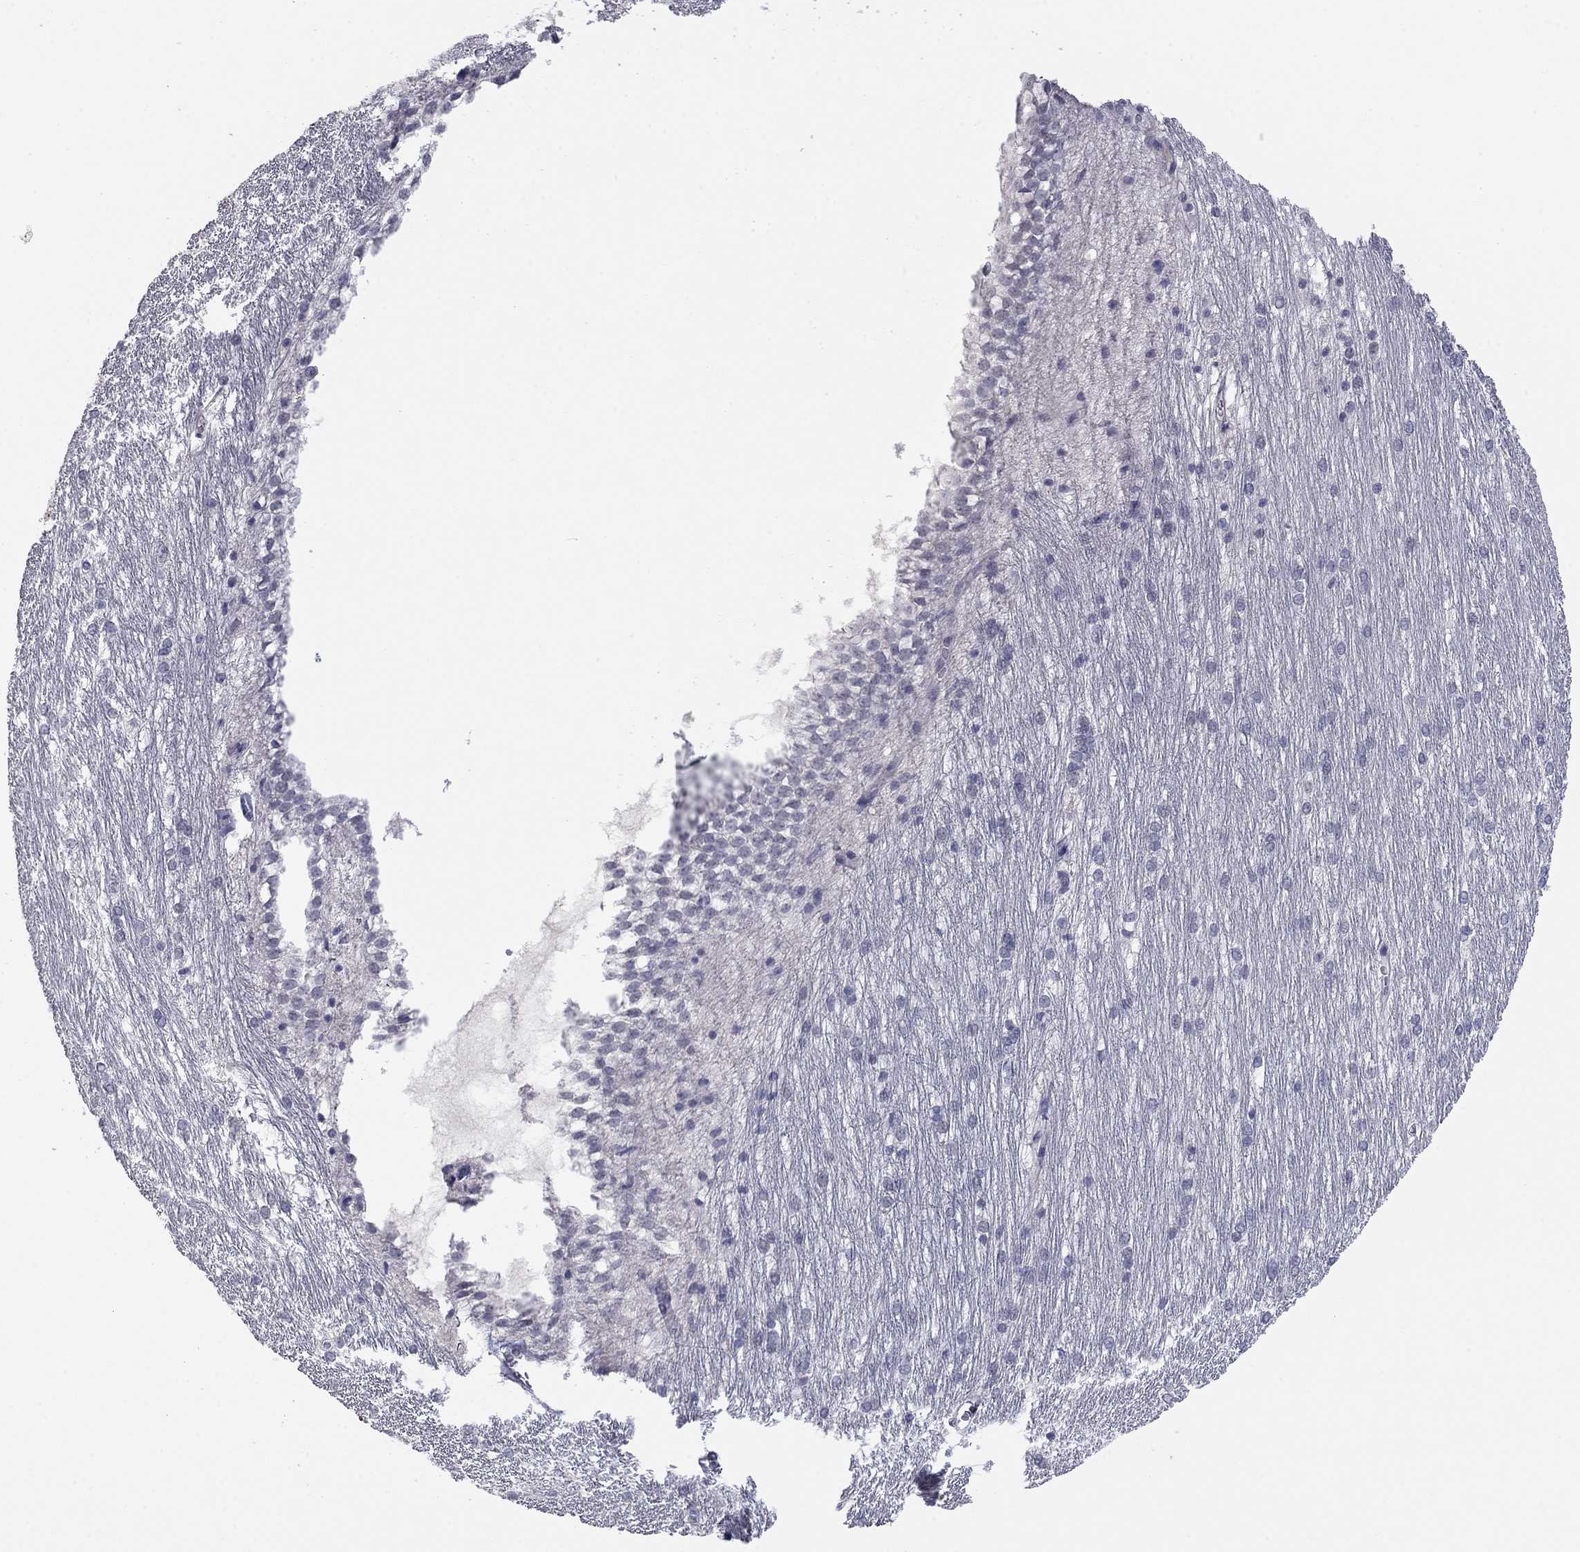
{"staining": {"intensity": "negative", "quantity": "none", "location": "none"}, "tissue": "hippocampus", "cell_type": "Glial cells", "image_type": "normal", "snomed": [{"axis": "morphology", "description": "Normal tissue, NOS"}, {"axis": "topography", "description": "Cerebral cortex"}, {"axis": "topography", "description": "Hippocampus"}], "caption": "This is a histopathology image of immunohistochemistry staining of normal hippocampus, which shows no expression in glial cells. Nuclei are stained in blue.", "gene": "IP6K3", "patient": {"sex": "female", "age": 19}}